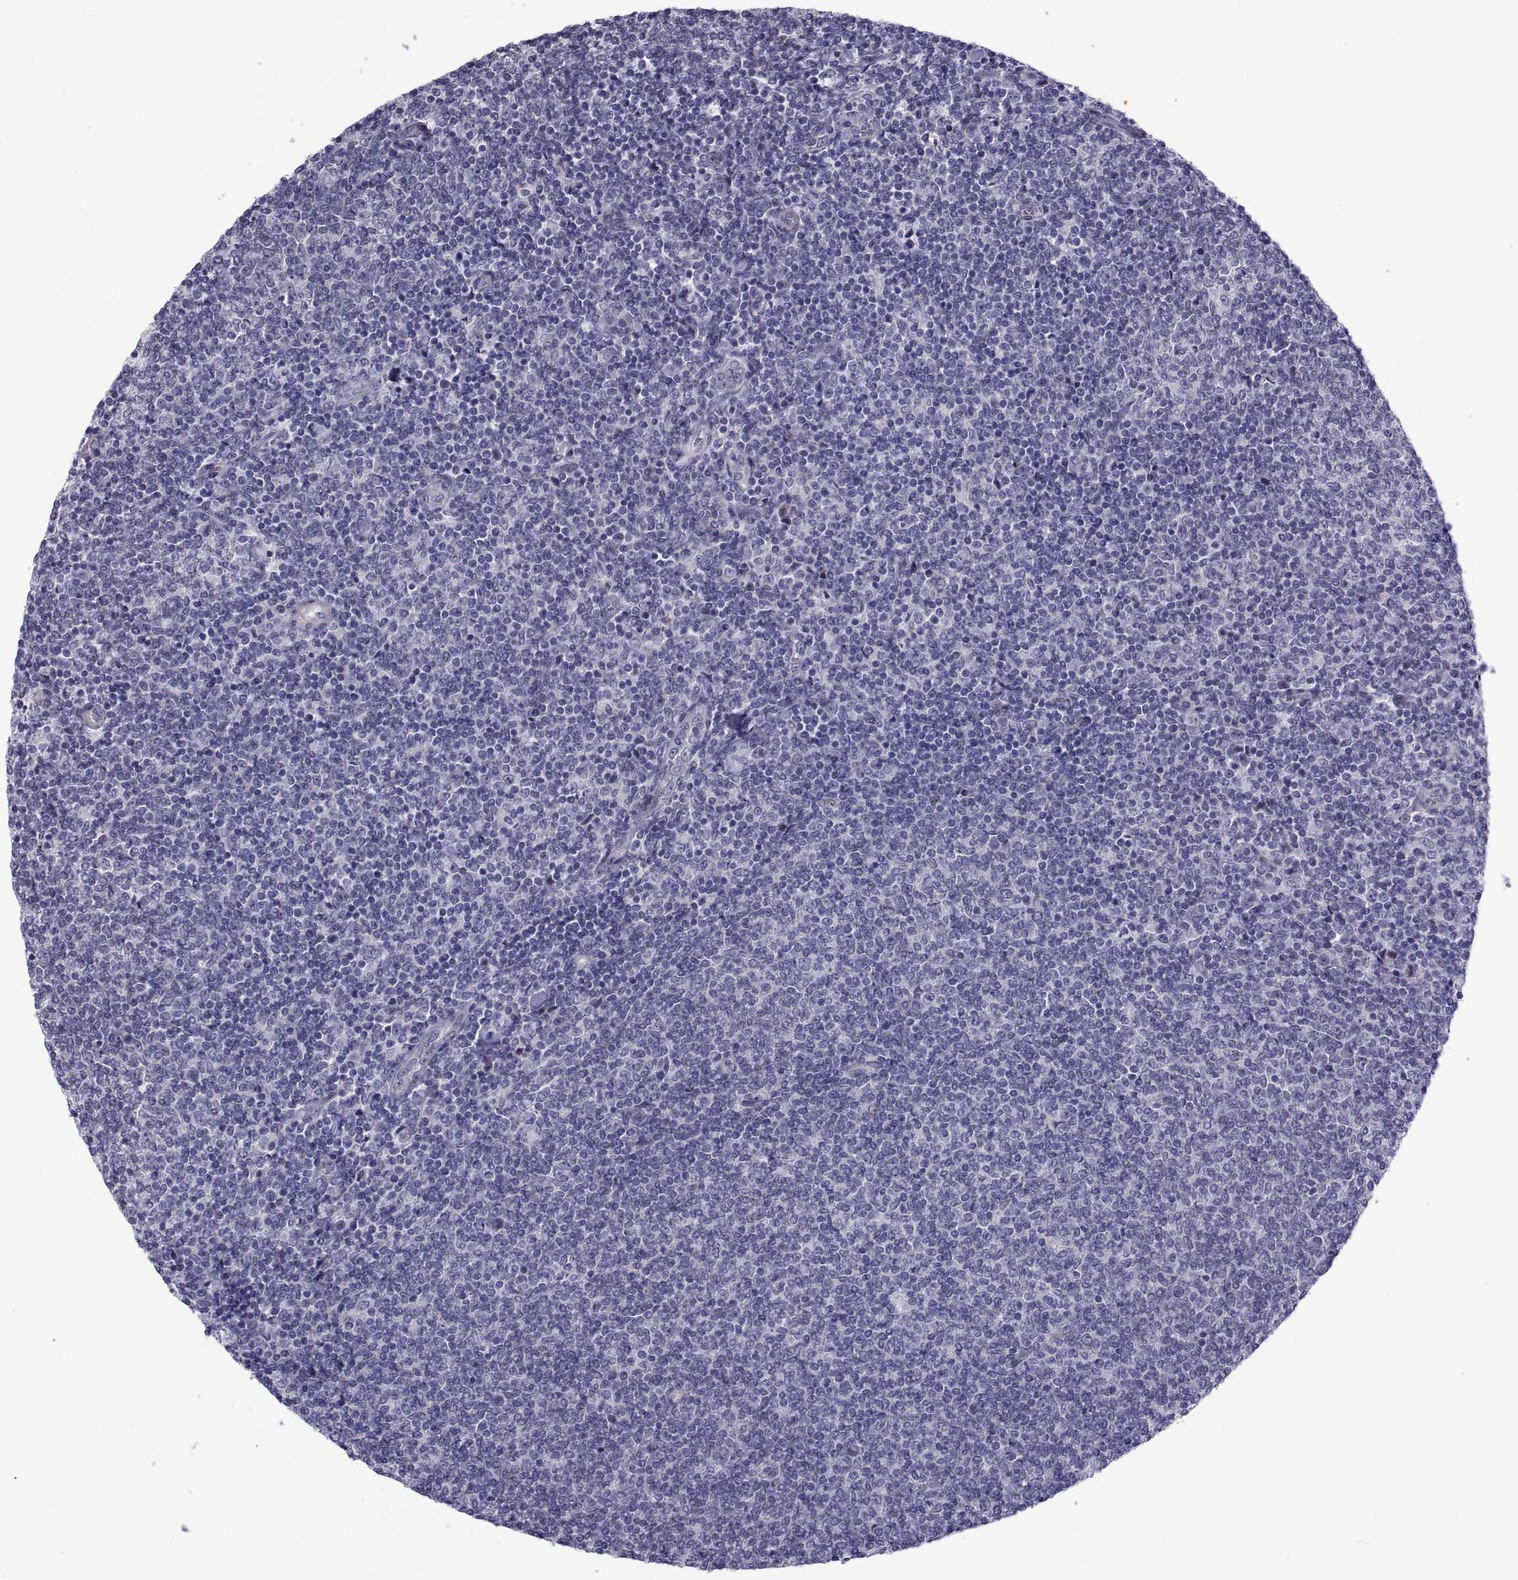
{"staining": {"intensity": "negative", "quantity": "none", "location": "none"}, "tissue": "lymphoma", "cell_type": "Tumor cells", "image_type": "cancer", "snomed": [{"axis": "morphology", "description": "Malignant lymphoma, non-Hodgkin's type, Low grade"}, {"axis": "topography", "description": "Lymph node"}], "caption": "Tumor cells show no significant protein positivity in malignant lymphoma, non-Hodgkin's type (low-grade). (Immunohistochemistry, brightfield microscopy, high magnification).", "gene": "TMEM158", "patient": {"sex": "male", "age": 52}}